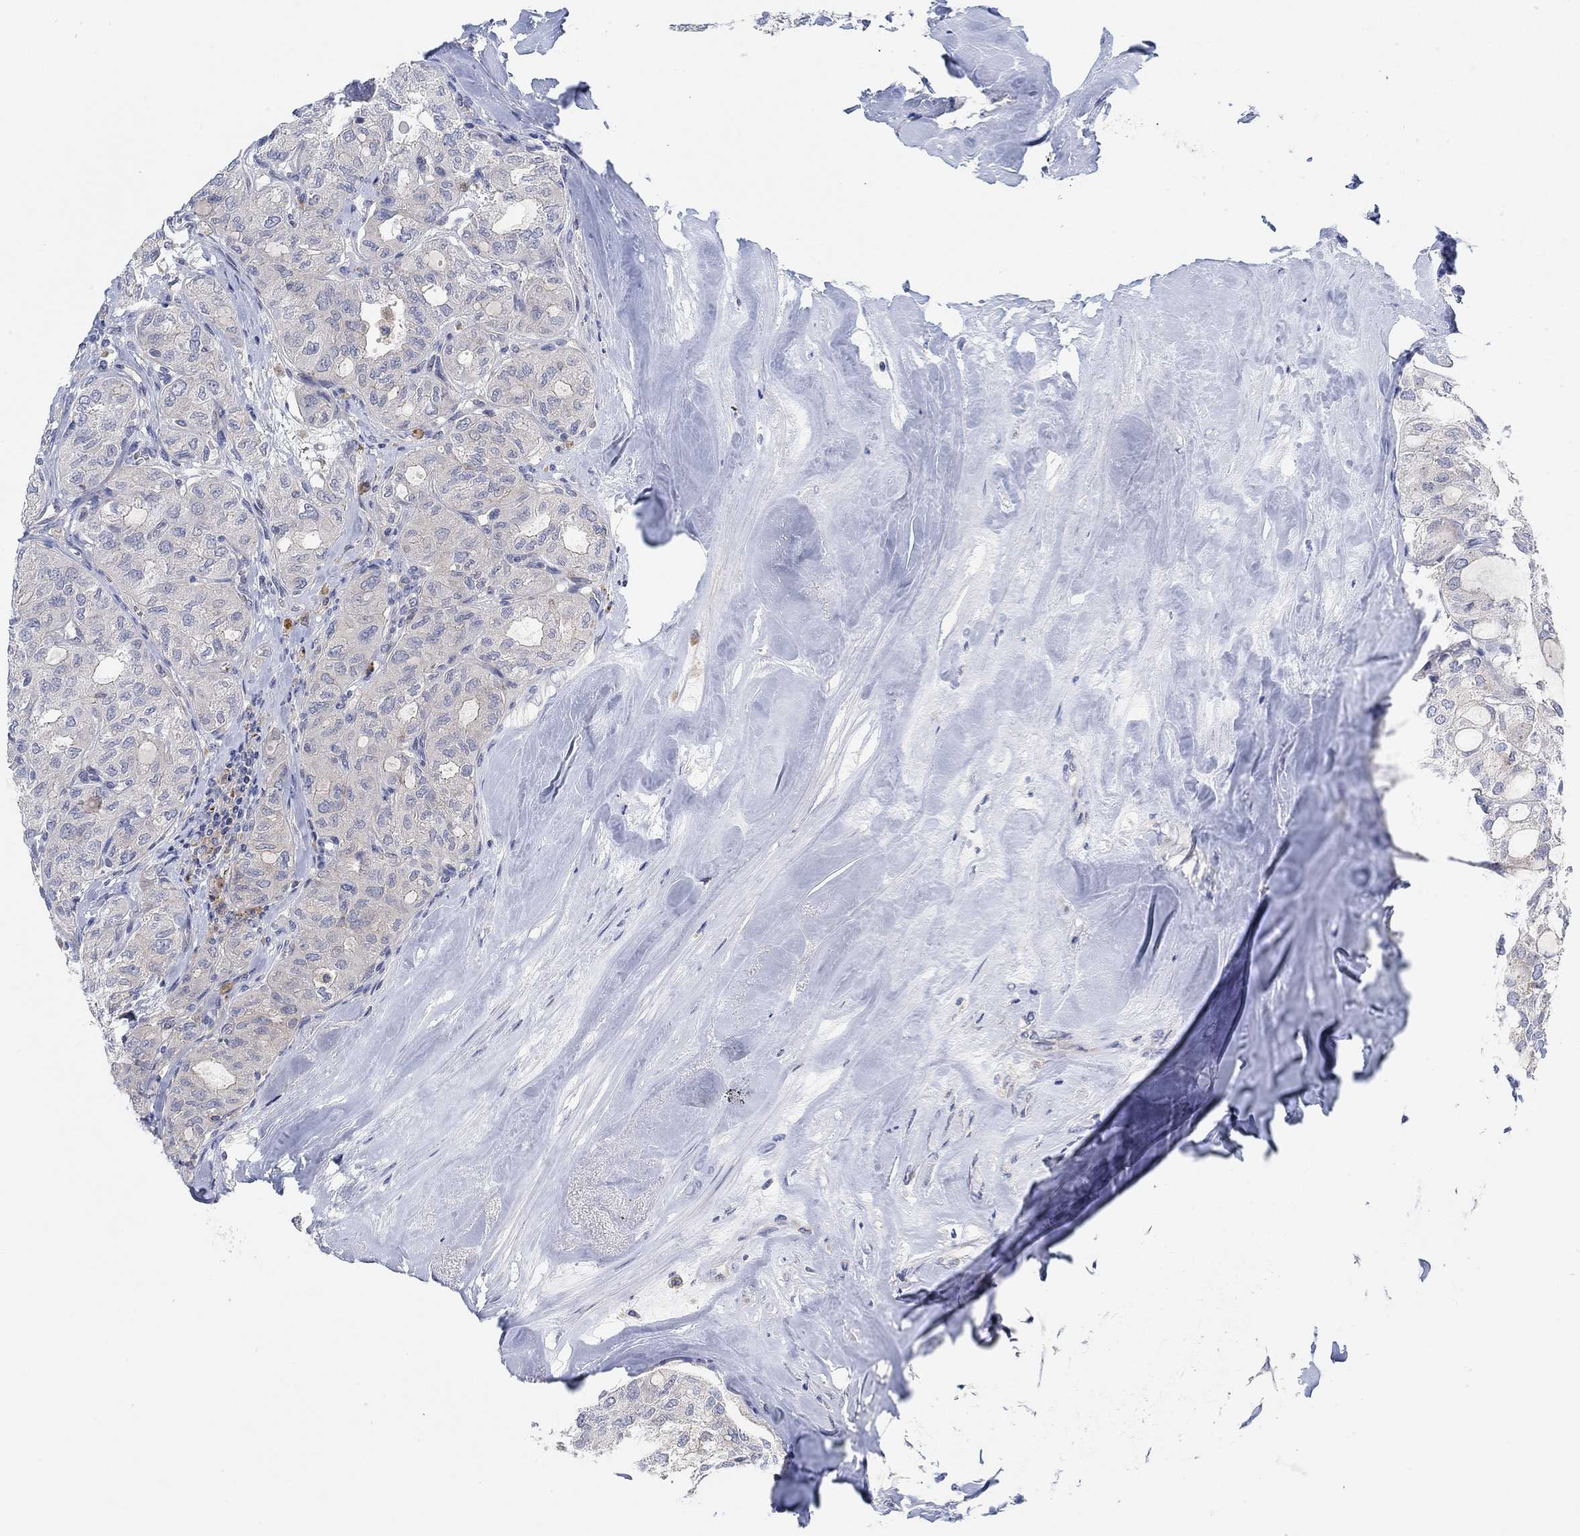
{"staining": {"intensity": "weak", "quantity": "<25%", "location": "cytoplasmic/membranous"}, "tissue": "thyroid cancer", "cell_type": "Tumor cells", "image_type": "cancer", "snomed": [{"axis": "morphology", "description": "Follicular adenoma carcinoma, NOS"}, {"axis": "topography", "description": "Thyroid gland"}], "caption": "Human thyroid cancer stained for a protein using immunohistochemistry exhibits no positivity in tumor cells.", "gene": "PMFBP1", "patient": {"sex": "male", "age": 75}}